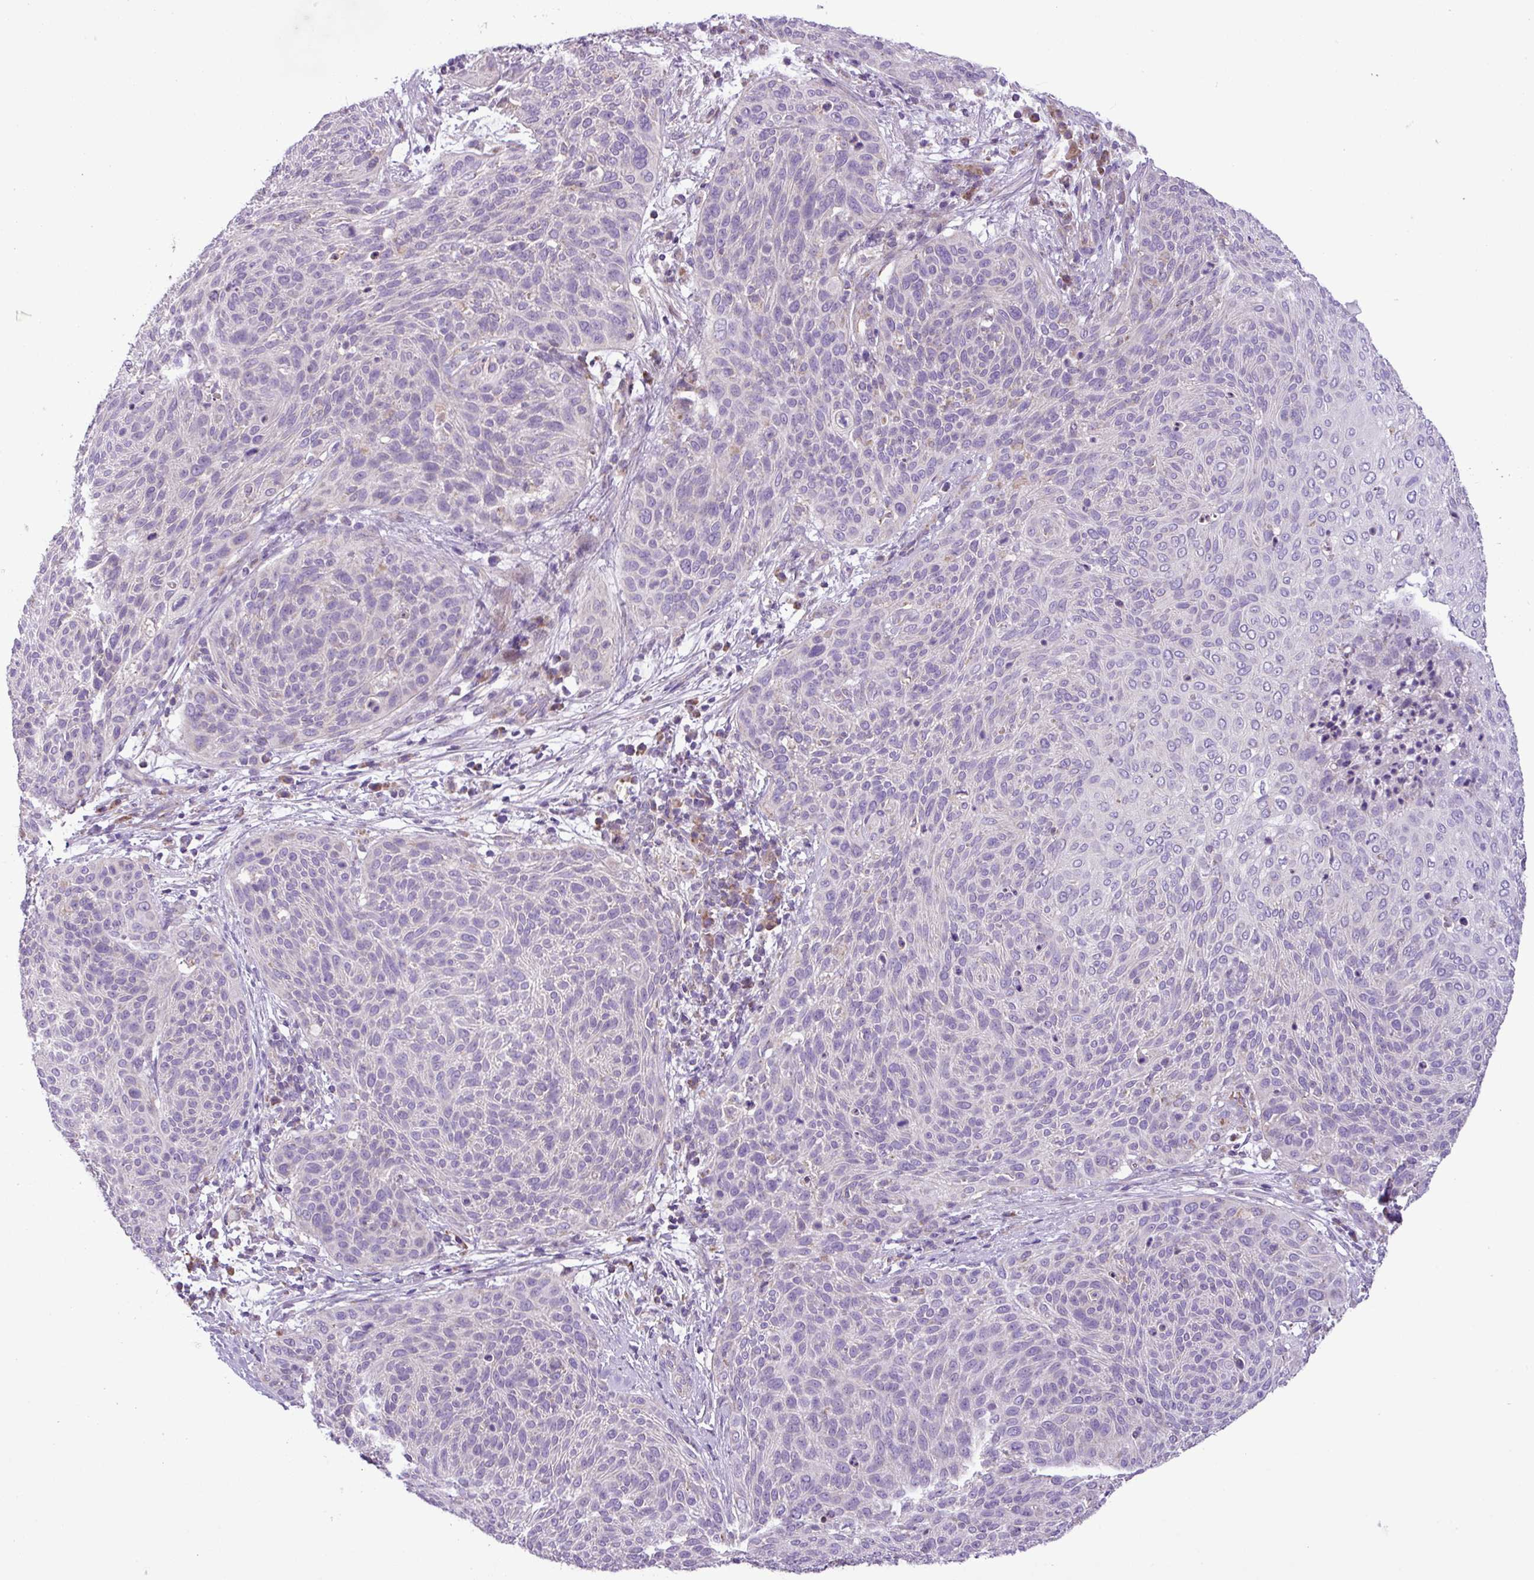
{"staining": {"intensity": "negative", "quantity": "none", "location": "none"}, "tissue": "cervical cancer", "cell_type": "Tumor cells", "image_type": "cancer", "snomed": [{"axis": "morphology", "description": "Squamous cell carcinoma, NOS"}, {"axis": "topography", "description": "Cervix"}], "caption": "A micrograph of cervical cancer stained for a protein shows no brown staining in tumor cells. Brightfield microscopy of immunohistochemistry (IHC) stained with DAB (3,3'-diaminobenzidine) (brown) and hematoxylin (blue), captured at high magnification.", "gene": "FAM183A", "patient": {"sex": "female", "age": 31}}